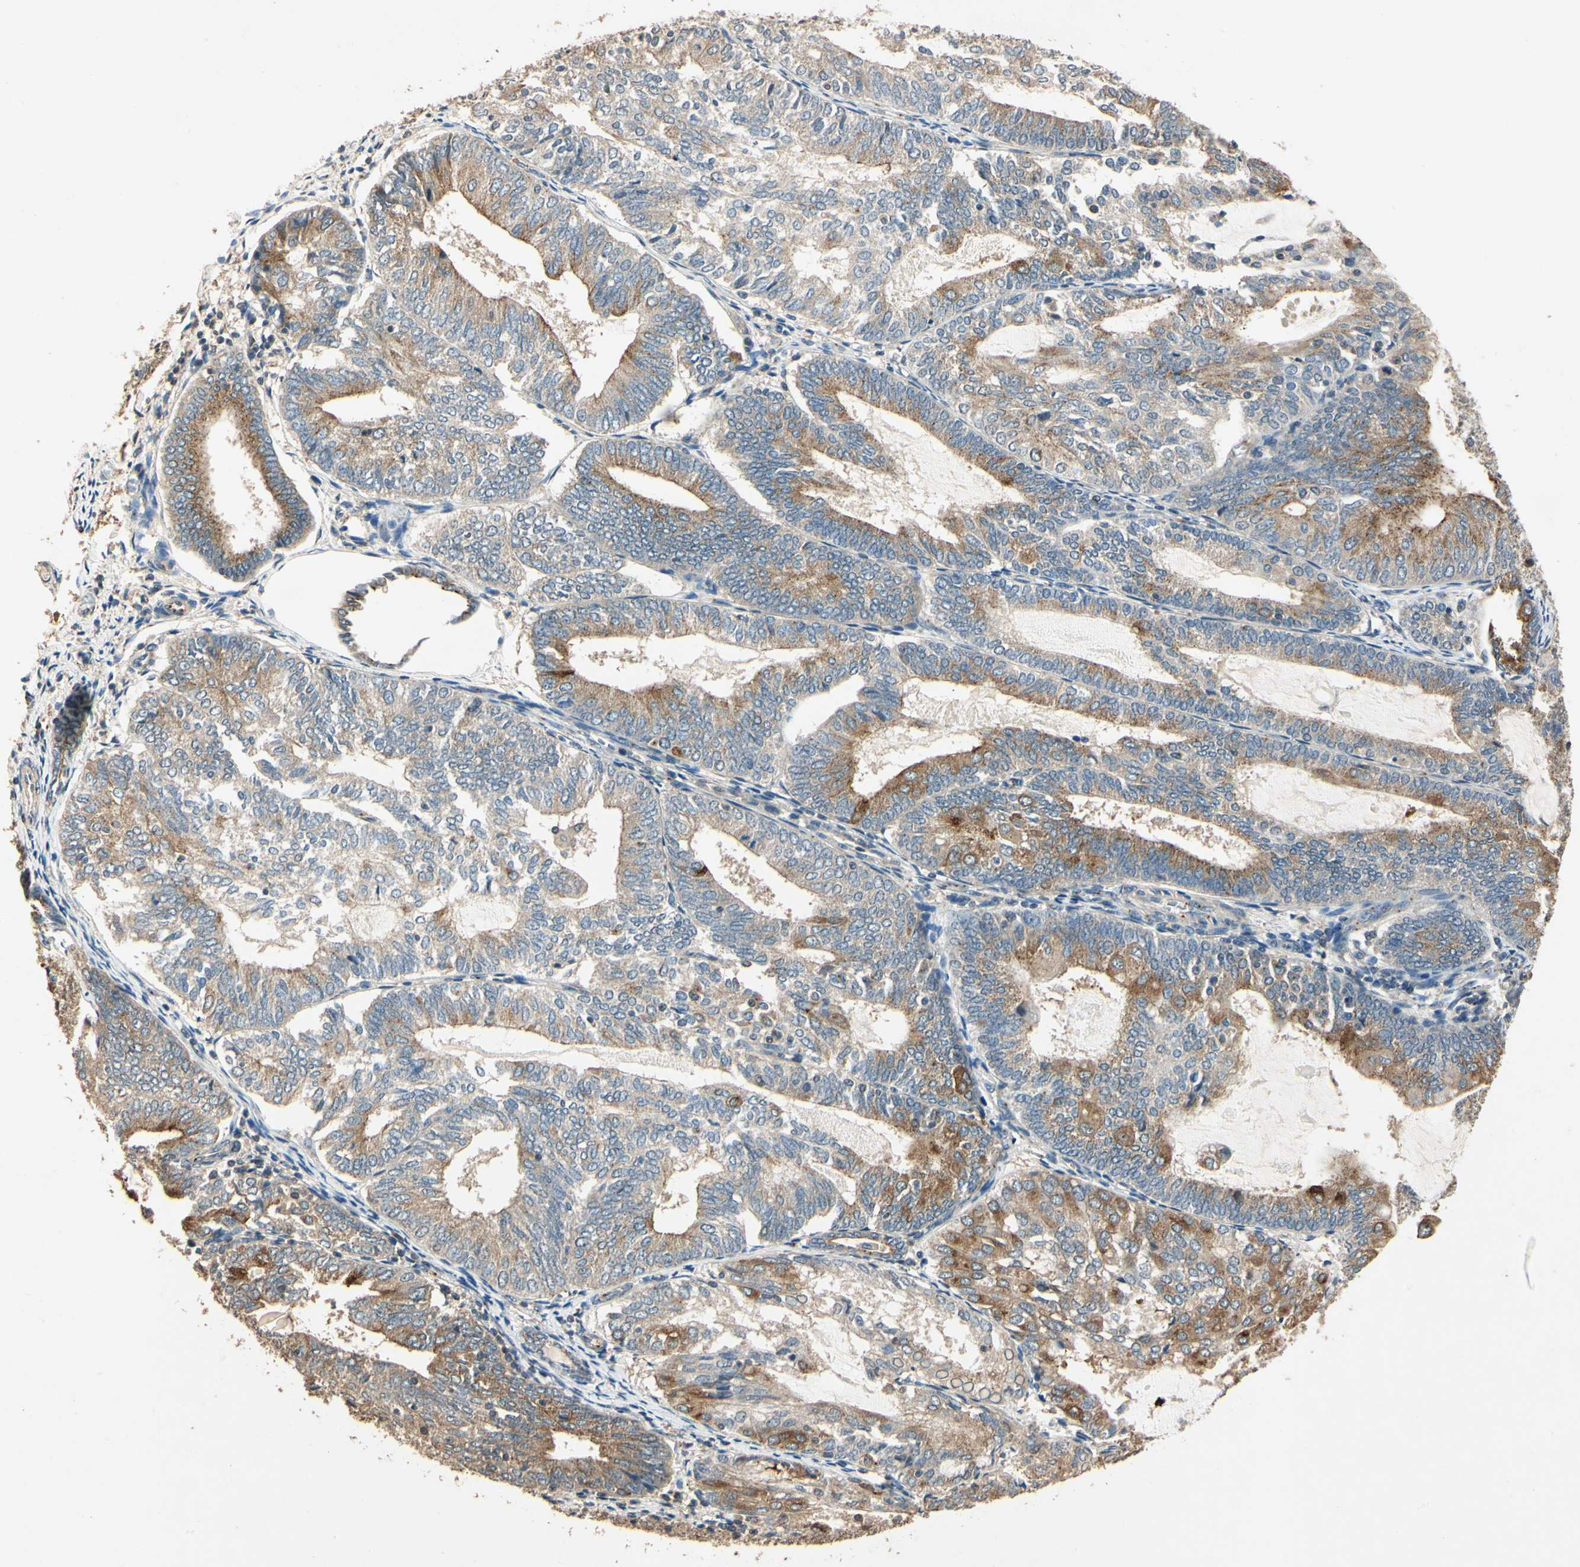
{"staining": {"intensity": "moderate", "quantity": ">75%", "location": "cytoplasmic/membranous"}, "tissue": "endometrial cancer", "cell_type": "Tumor cells", "image_type": "cancer", "snomed": [{"axis": "morphology", "description": "Adenocarcinoma, NOS"}, {"axis": "topography", "description": "Endometrium"}], "caption": "The histopathology image demonstrates a brown stain indicating the presence of a protein in the cytoplasmic/membranous of tumor cells in endometrial cancer.", "gene": "AKAP9", "patient": {"sex": "female", "age": 81}}